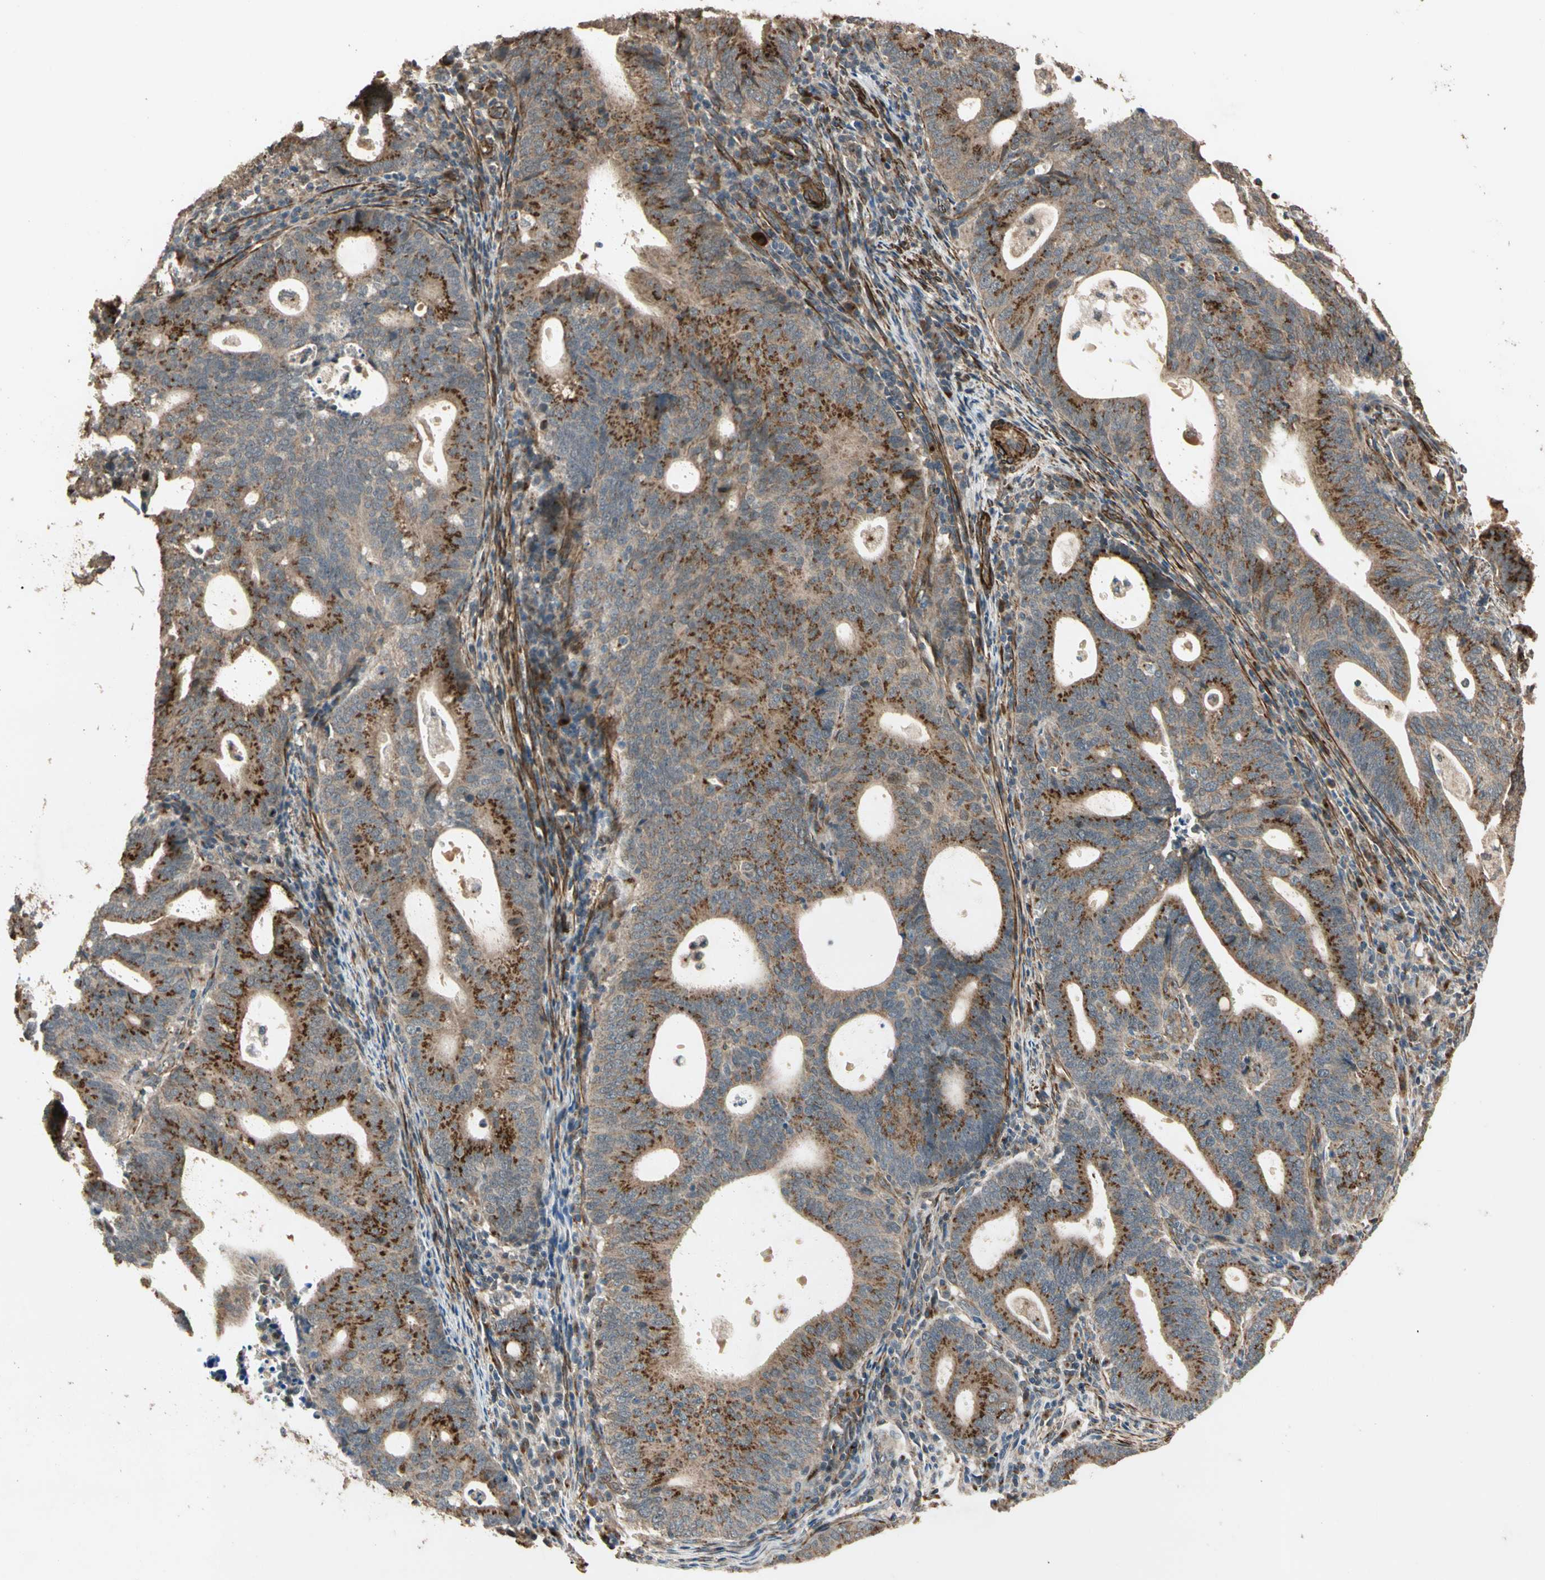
{"staining": {"intensity": "strong", "quantity": ">75%", "location": "cytoplasmic/membranous"}, "tissue": "endometrial cancer", "cell_type": "Tumor cells", "image_type": "cancer", "snomed": [{"axis": "morphology", "description": "Adenocarcinoma, NOS"}, {"axis": "topography", "description": "Uterus"}], "caption": "A micrograph of endometrial cancer stained for a protein shows strong cytoplasmic/membranous brown staining in tumor cells.", "gene": "GCK", "patient": {"sex": "female", "age": 83}}